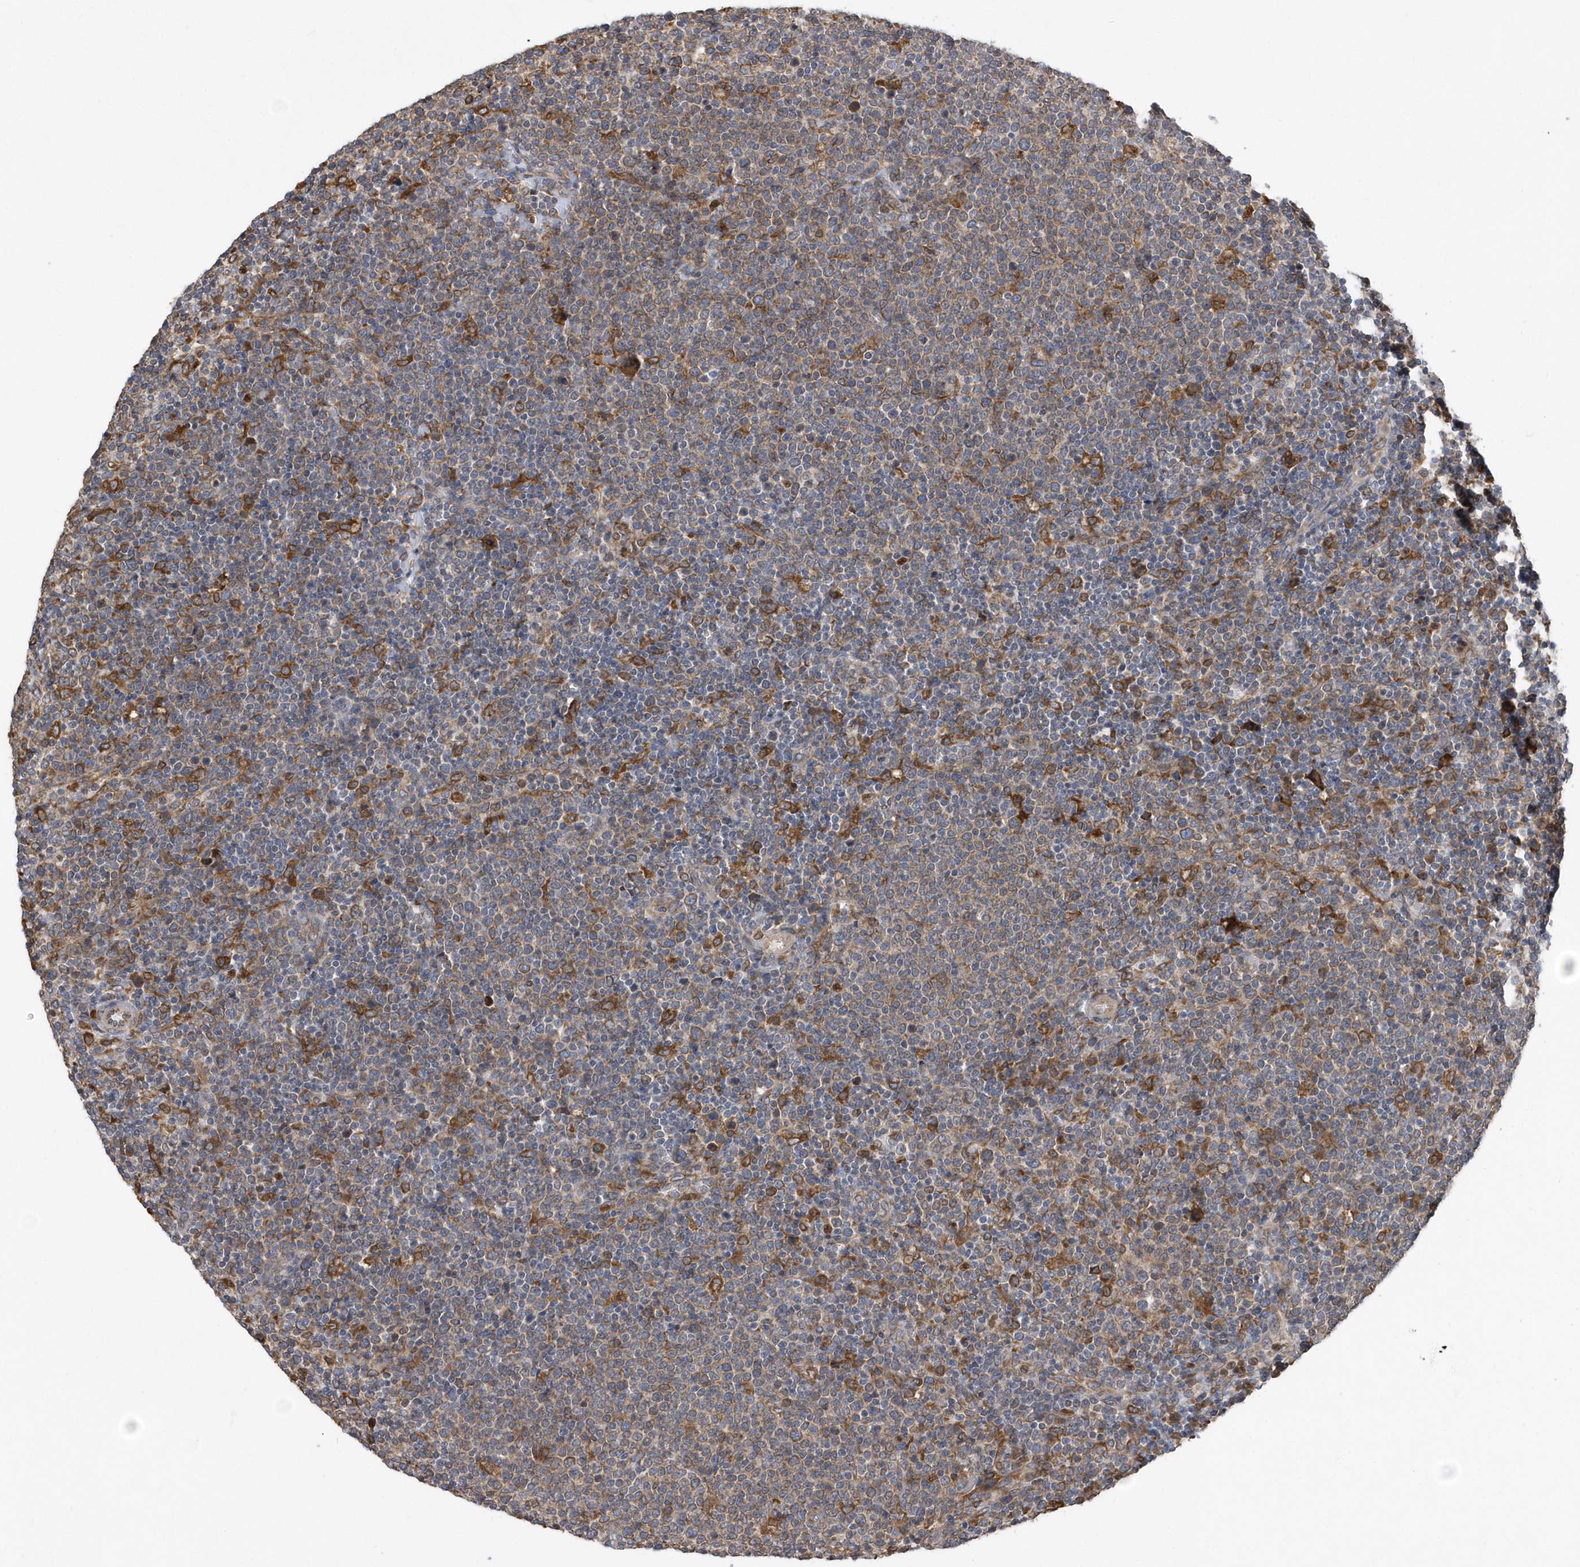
{"staining": {"intensity": "moderate", "quantity": ">75%", "location": "cytoplasmic/membranous"}, "tissue": "lymphoma", "cell_type": "Tumor cells", "image_type": "cancer", "snomed": [{"axis": "morphology", "description": "Malignant lymphoma, non-Hodgkin's type, High grade"}, {"axis": "topography", "description": "Lymph node"}], "caption": "High-magnification brightfield microscopy of lymphoma stained with DAB (3,3'-diaminobenzidine) (brown) and counterstained with hematoxylin (blue). tumor cells exhibit moderate cytoplasmic/membranous expression is identified in about>75% of cells.", "gene": "VAMP7", "patient": {"sex": "male", "age": 61}}